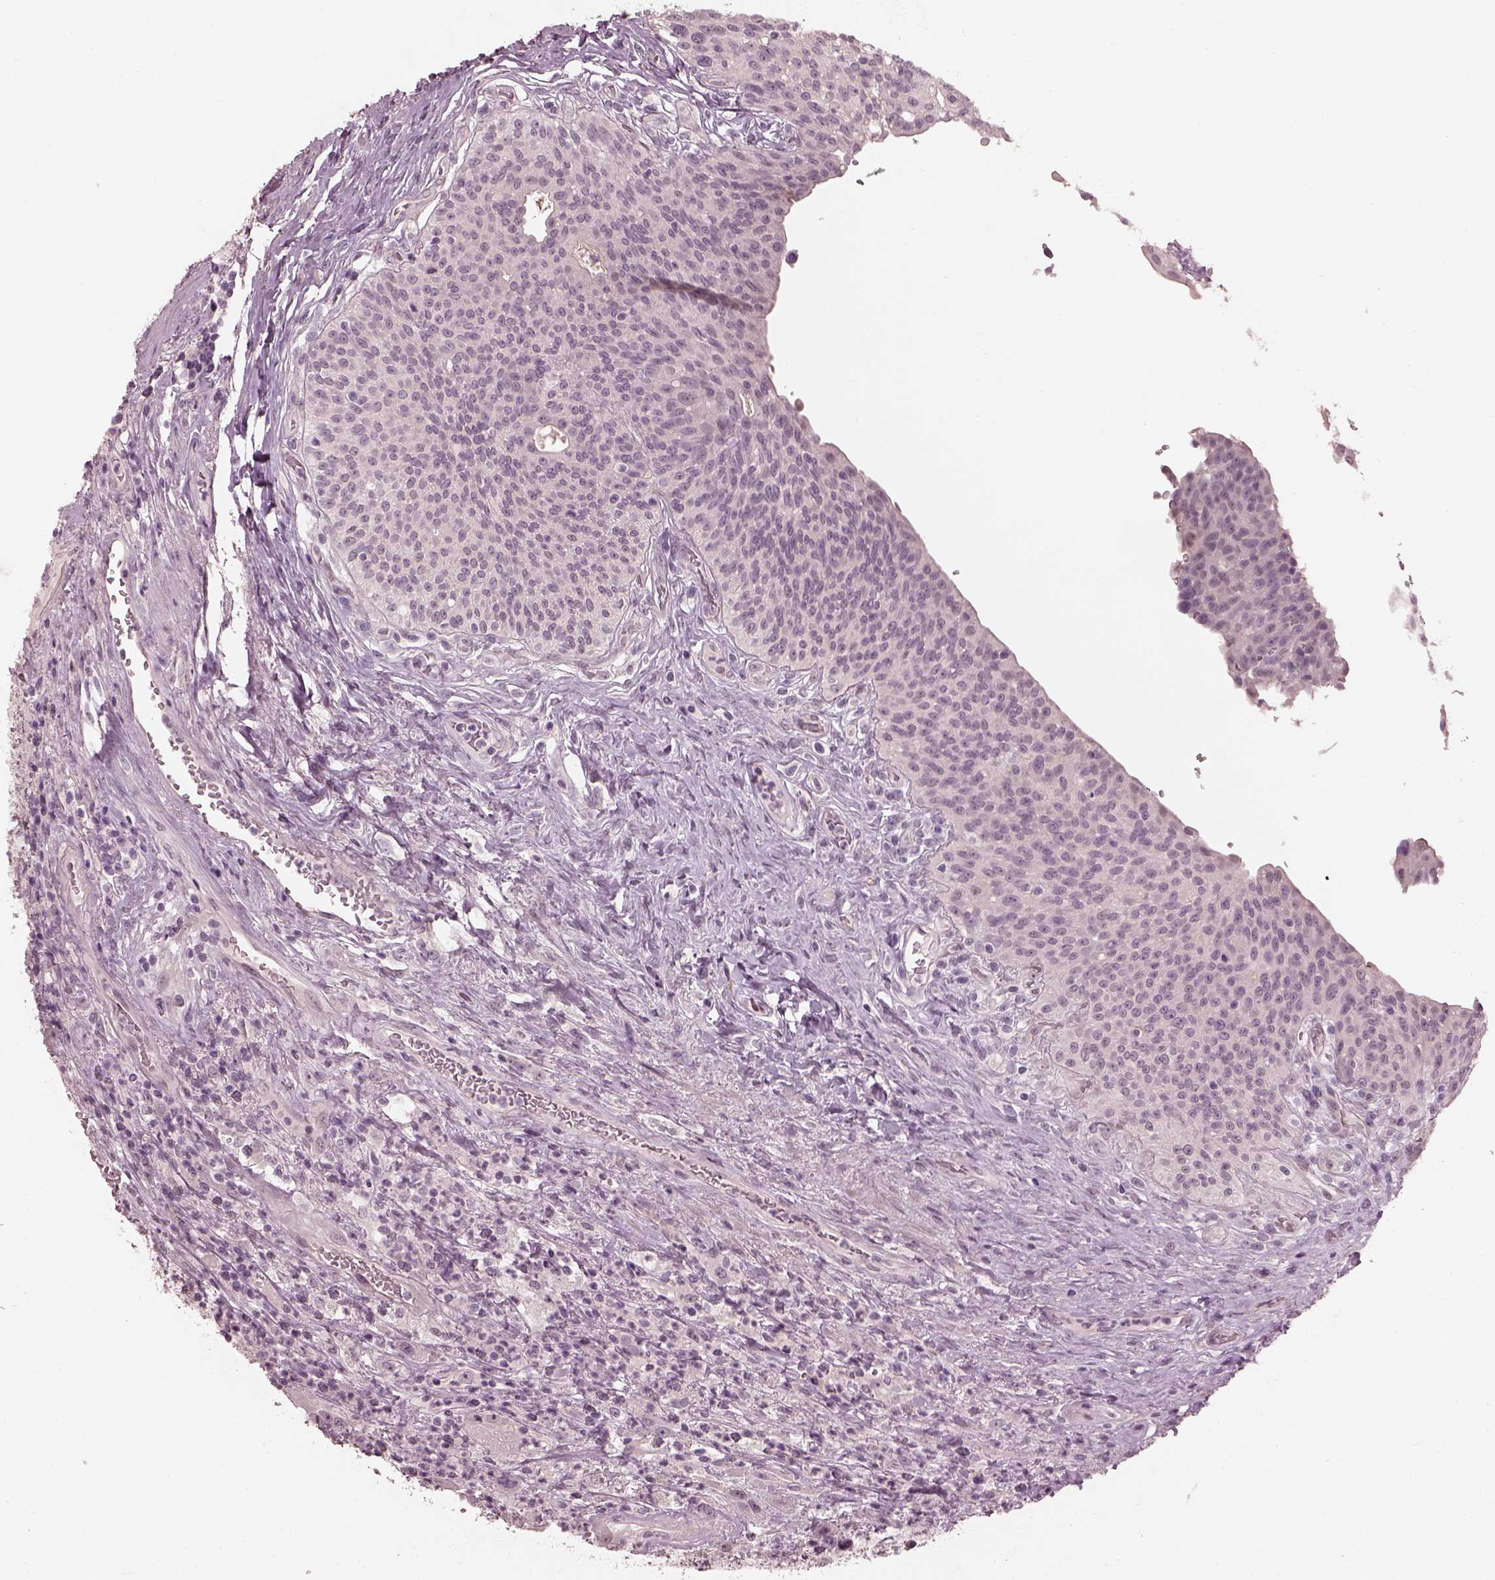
{"staining": {"intensity": "negative", "quantity": "none", "location": "none"}, "tissue": "urothelial cancer", "cell_type": "Tumor cells", "image_type": "cancer", "snomed": [{"axis": "morphology", "description": "Urothelial carcinoma, High grade"}, {"axis": "topography", "description": "Urinary bladder"}], "caption": "DAB (3,3'-diaminobenzidine) immunohistochemical staining of human high-grade urothelial carcinoma reveals no significant positivity in tumor cells. (DAB IHC with hematoxylin counter stain).", "gene": "OPTC", "patient": {"sex": "male", "age": 79}}